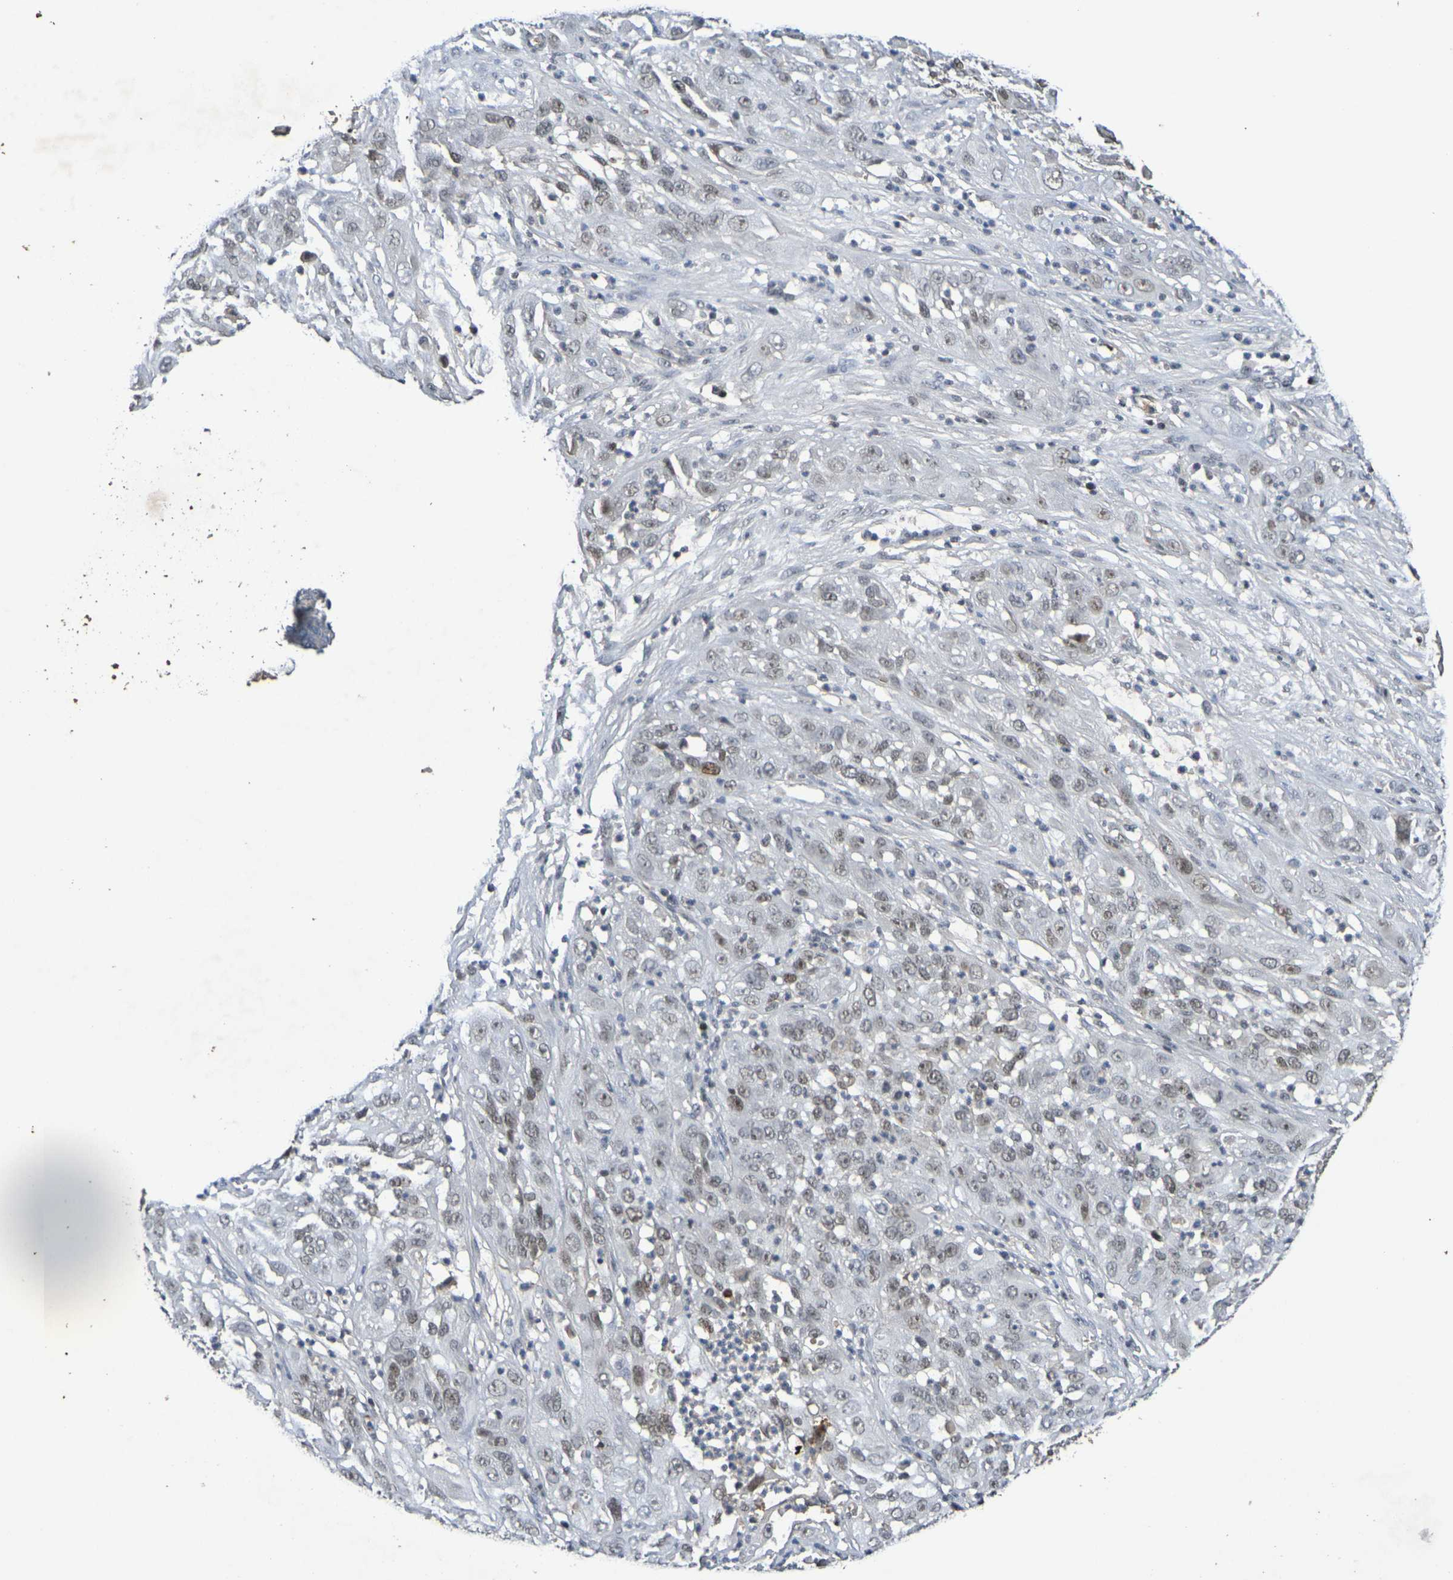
{"staining": {"intensity": "moderate", "quantity": ">75%", "location": "nuclear"}, "tissue": "cervical cancer", "cell_type": "Tumor cells", "image_type": "cancer", "snomed": [{"axis": "morphology", "description": "Squamous cell carcinoma, NOS"}, {"axis": "topography", "description": "Cervix"}], "caption": "DAB immunohistochemical staining of cervical cancer displays moderate nuclear protein staining in approximately >75% of tumor cells.", "gene": "TERF2", "patient": {"sex": "female", "age": 32}}